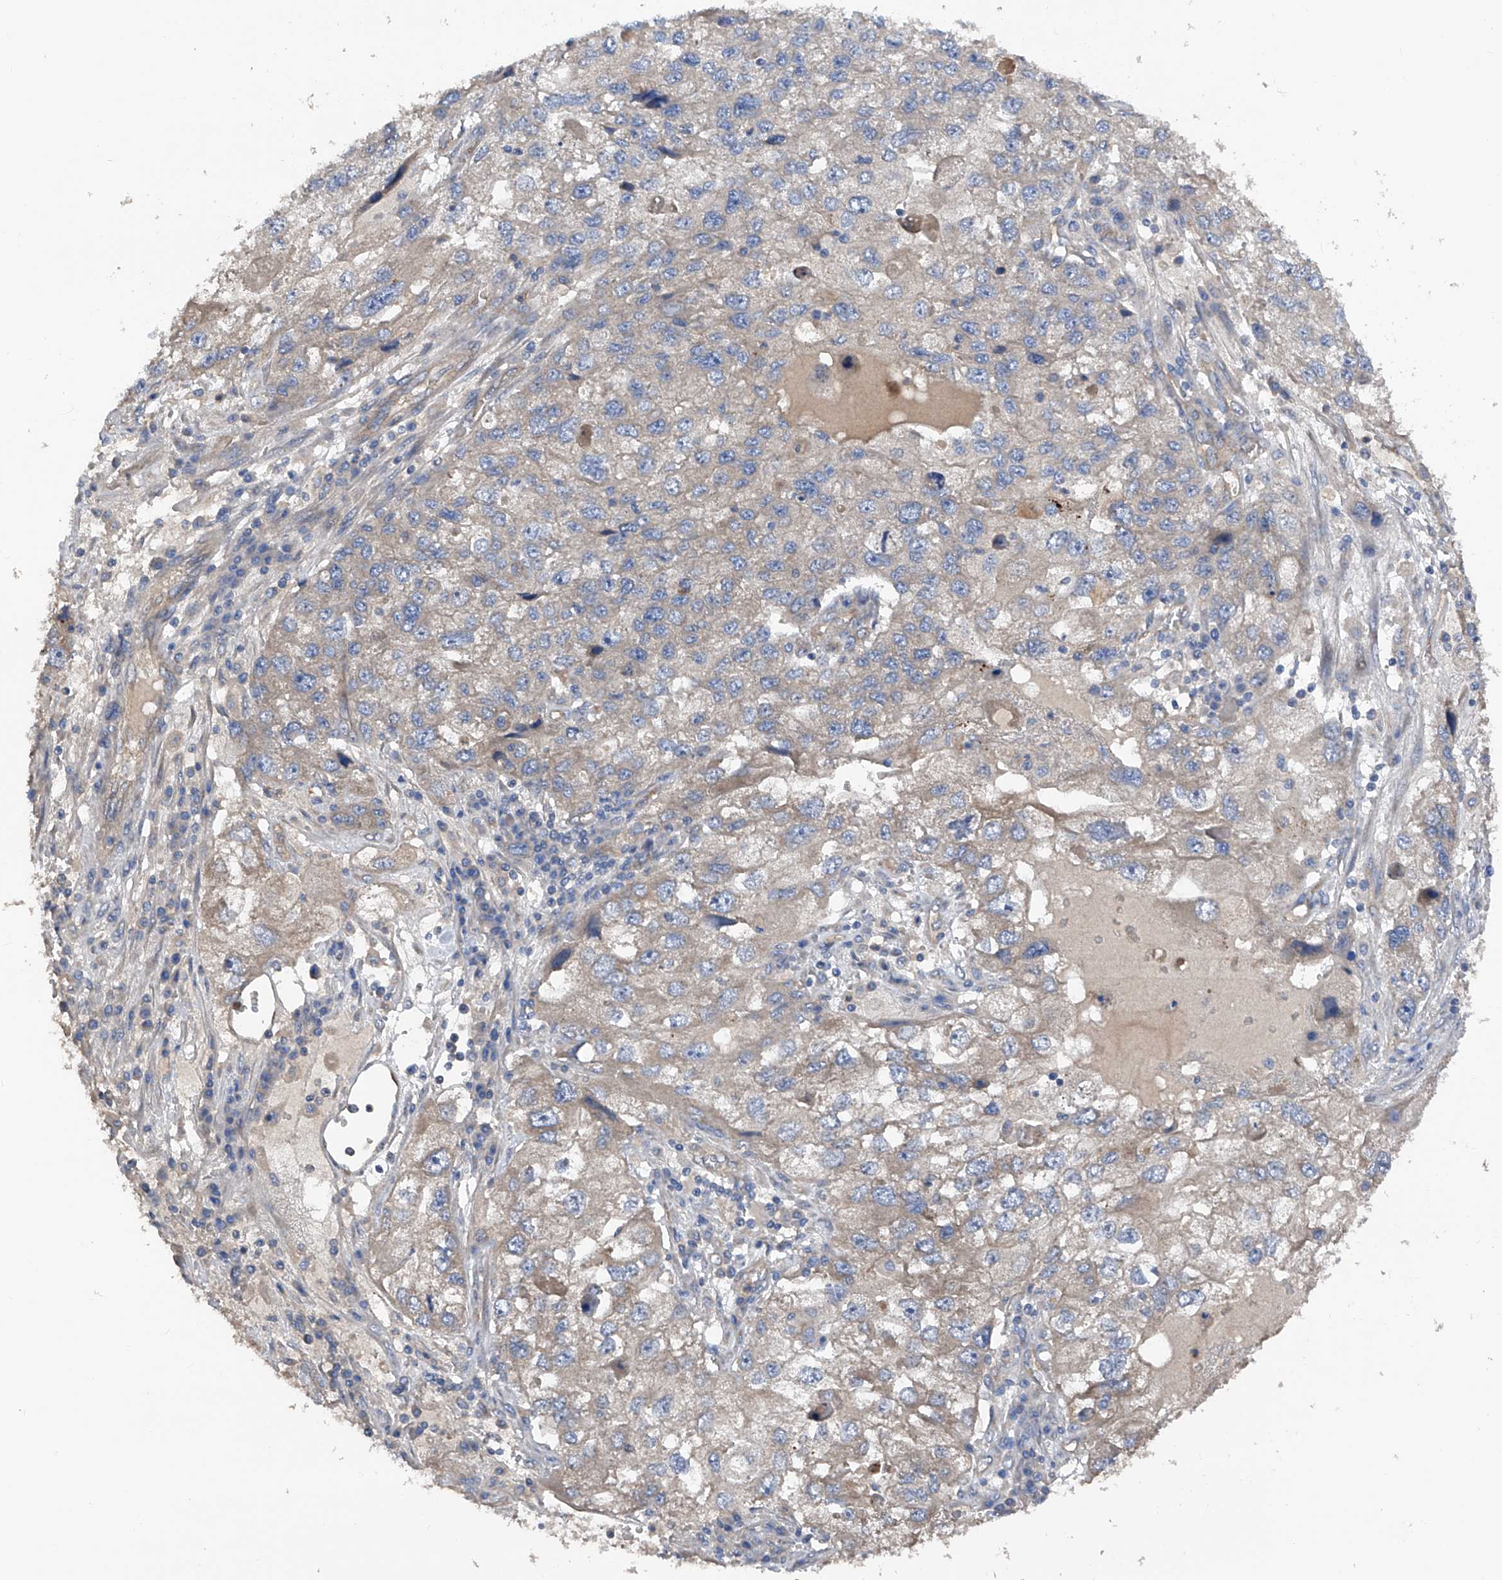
{"staining": {"intensity": "weak", "quantity": "<25%", "location": "cytoplasmic/membranous"}, "tissue": "endometrial cancer", "cell_type": "Tumor cells", "image_type": "cancer", "snomed": [{"axis": "morphology", "description": "Adenocarcinoma, NOS"}, {"axis": "topography", "description": "Endometrium"}], "caption": "DAB (3,3'-diaminobenzidine) immunohistochemical staining of human endometrial adenocarcinoma demonstrates no significant expression in tumor cells. The staining is performed using DAB brown chromogen with nuclei counter-stained in using hematoxylin.", "gene": "PTK2", "patient": {"sex": "female", "age": 49}}